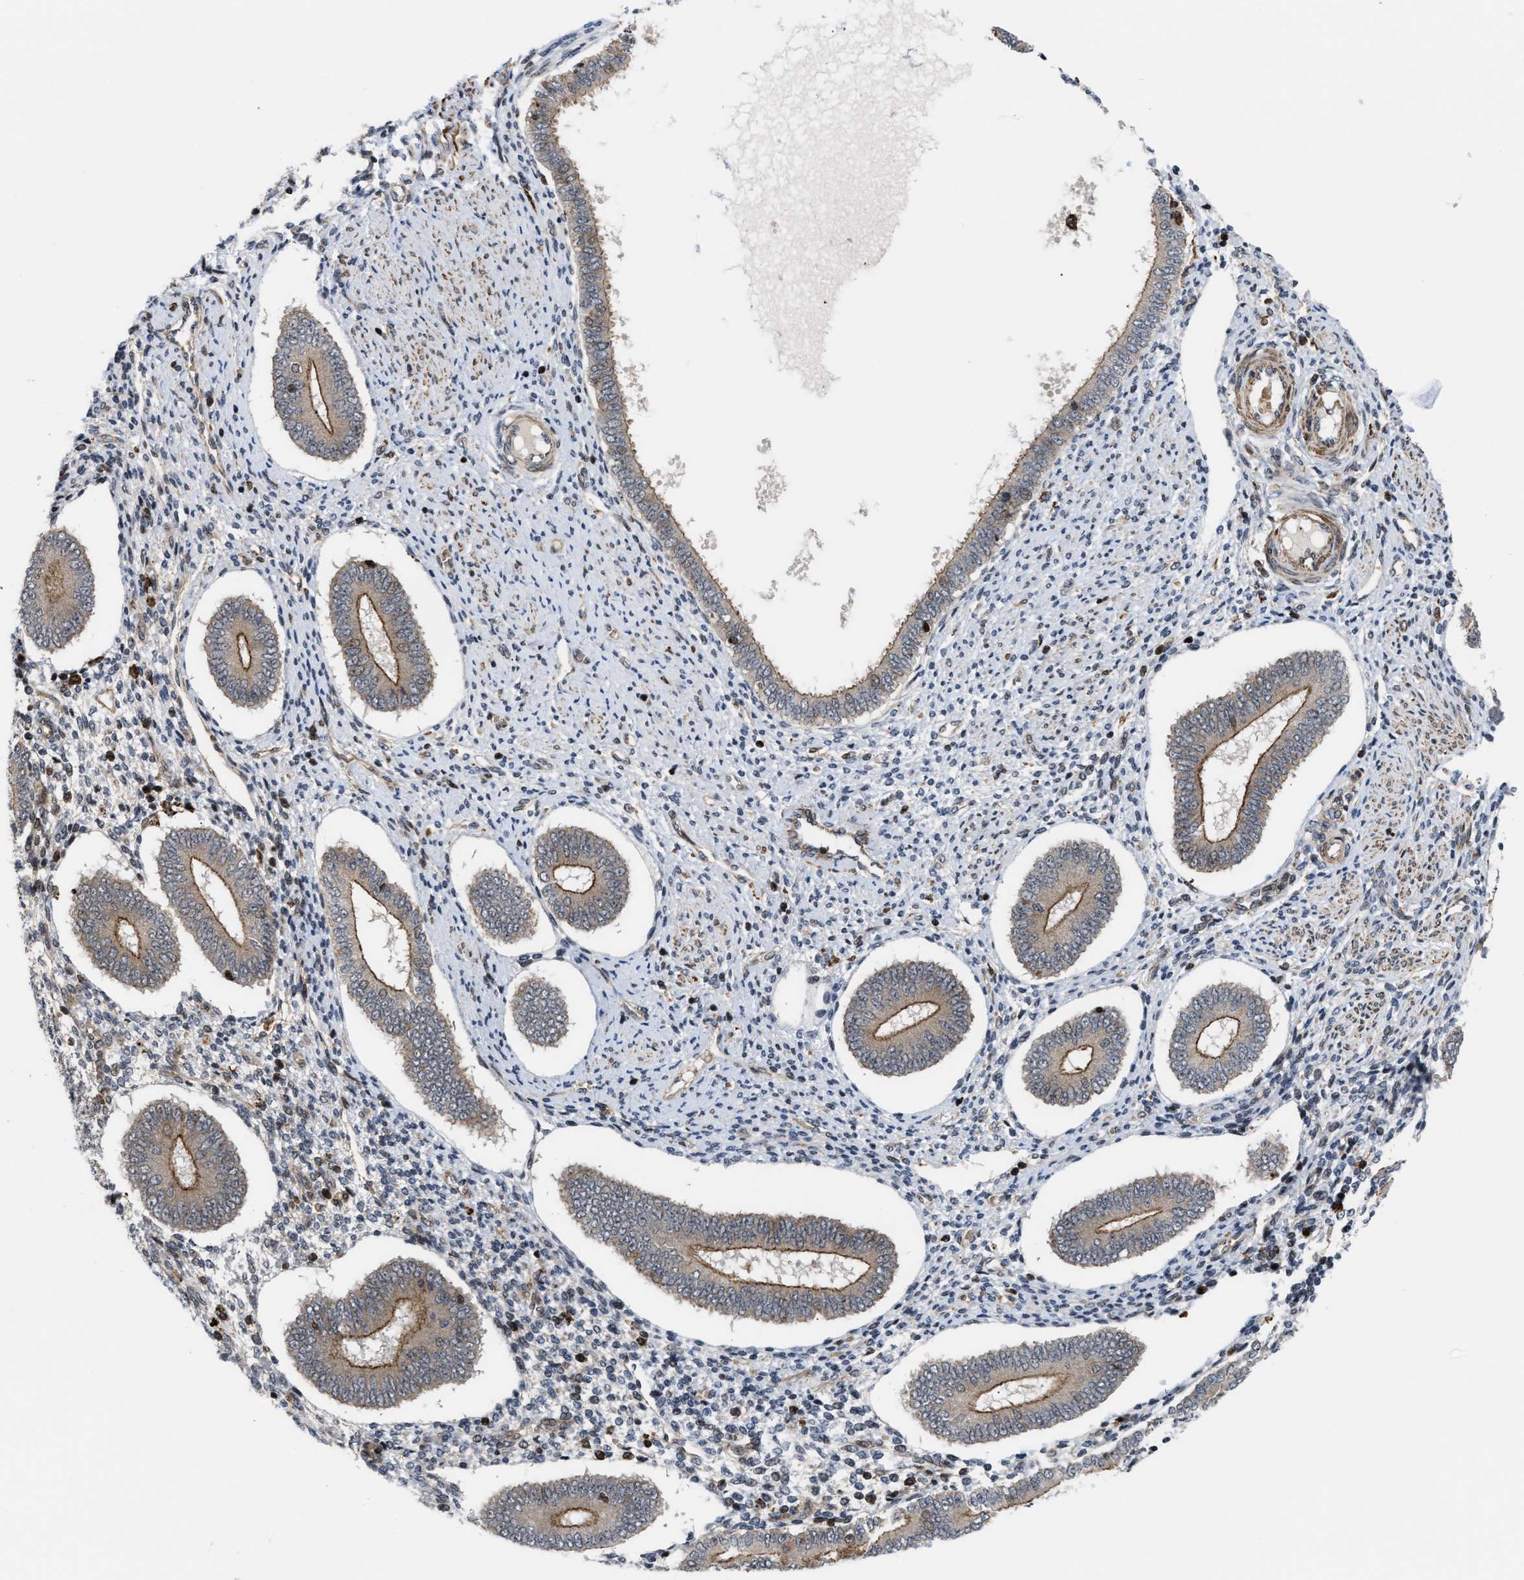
{"staining": {"intensity": "strong", "quantity": "<25%", "location": "nuclear"}, "tissue": "endometrium", "cell_type": "Cells in endometrial stroma", "image_type": "normal", "snomed": [{"axis": "morphology", "description": "Normal tissue, NOS"}, {"axis": "topography", "description": "Endometrium"}], "caption": "Cells in endometrial stroma reveal medium levels of strong nuclear positivity in approximately <25% of cells in benign human endometrium. The staining is performed using DAB brown chromogen to label protein expression. The nuclei are counter-stained blue using hematoxylin.", "gene": "STAU2", "patient": {"sex": "female", "age": 42}}